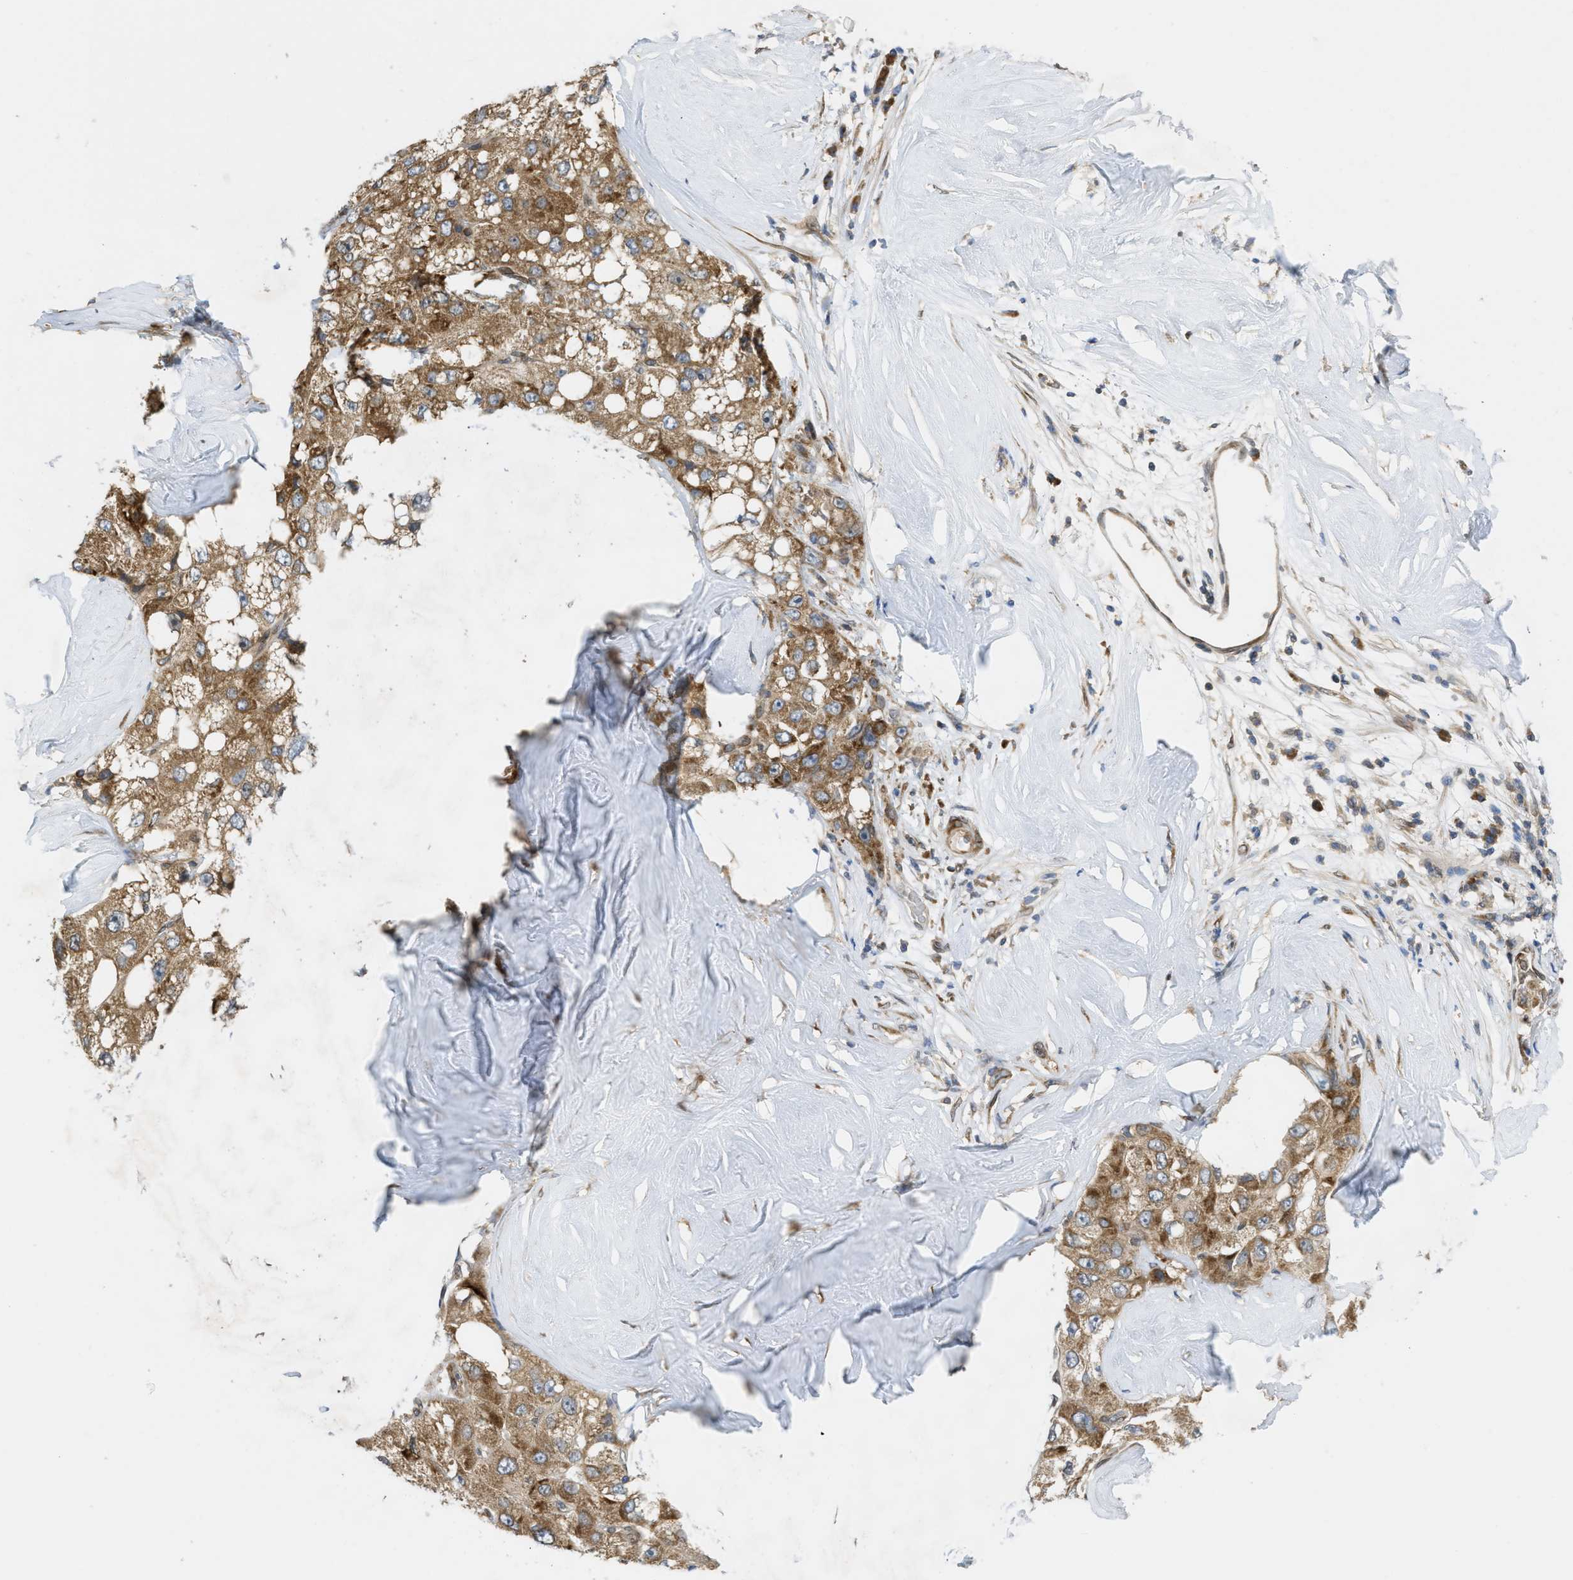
{"staining": {"intensity": "moderate", "quantity": ">75%", "location": "cytoplasmic/membranous"}, "tissue": "liver cancer", "cell_type": "Tumor cells", "image_type": "cancer", "snomed": [{"axis": "morphology", "description": "Carcinoma, Hepatocellular, NOS"}, {"axis": "topography", "description": "Liver"}], "caption": "Human liver cancer (hepatocellular carcinoma) stained with a protein marker reveals moderate staining in tumor cells.", "gene": "EIF2AK3", "patient": {"sex": "male", "age": 80}}